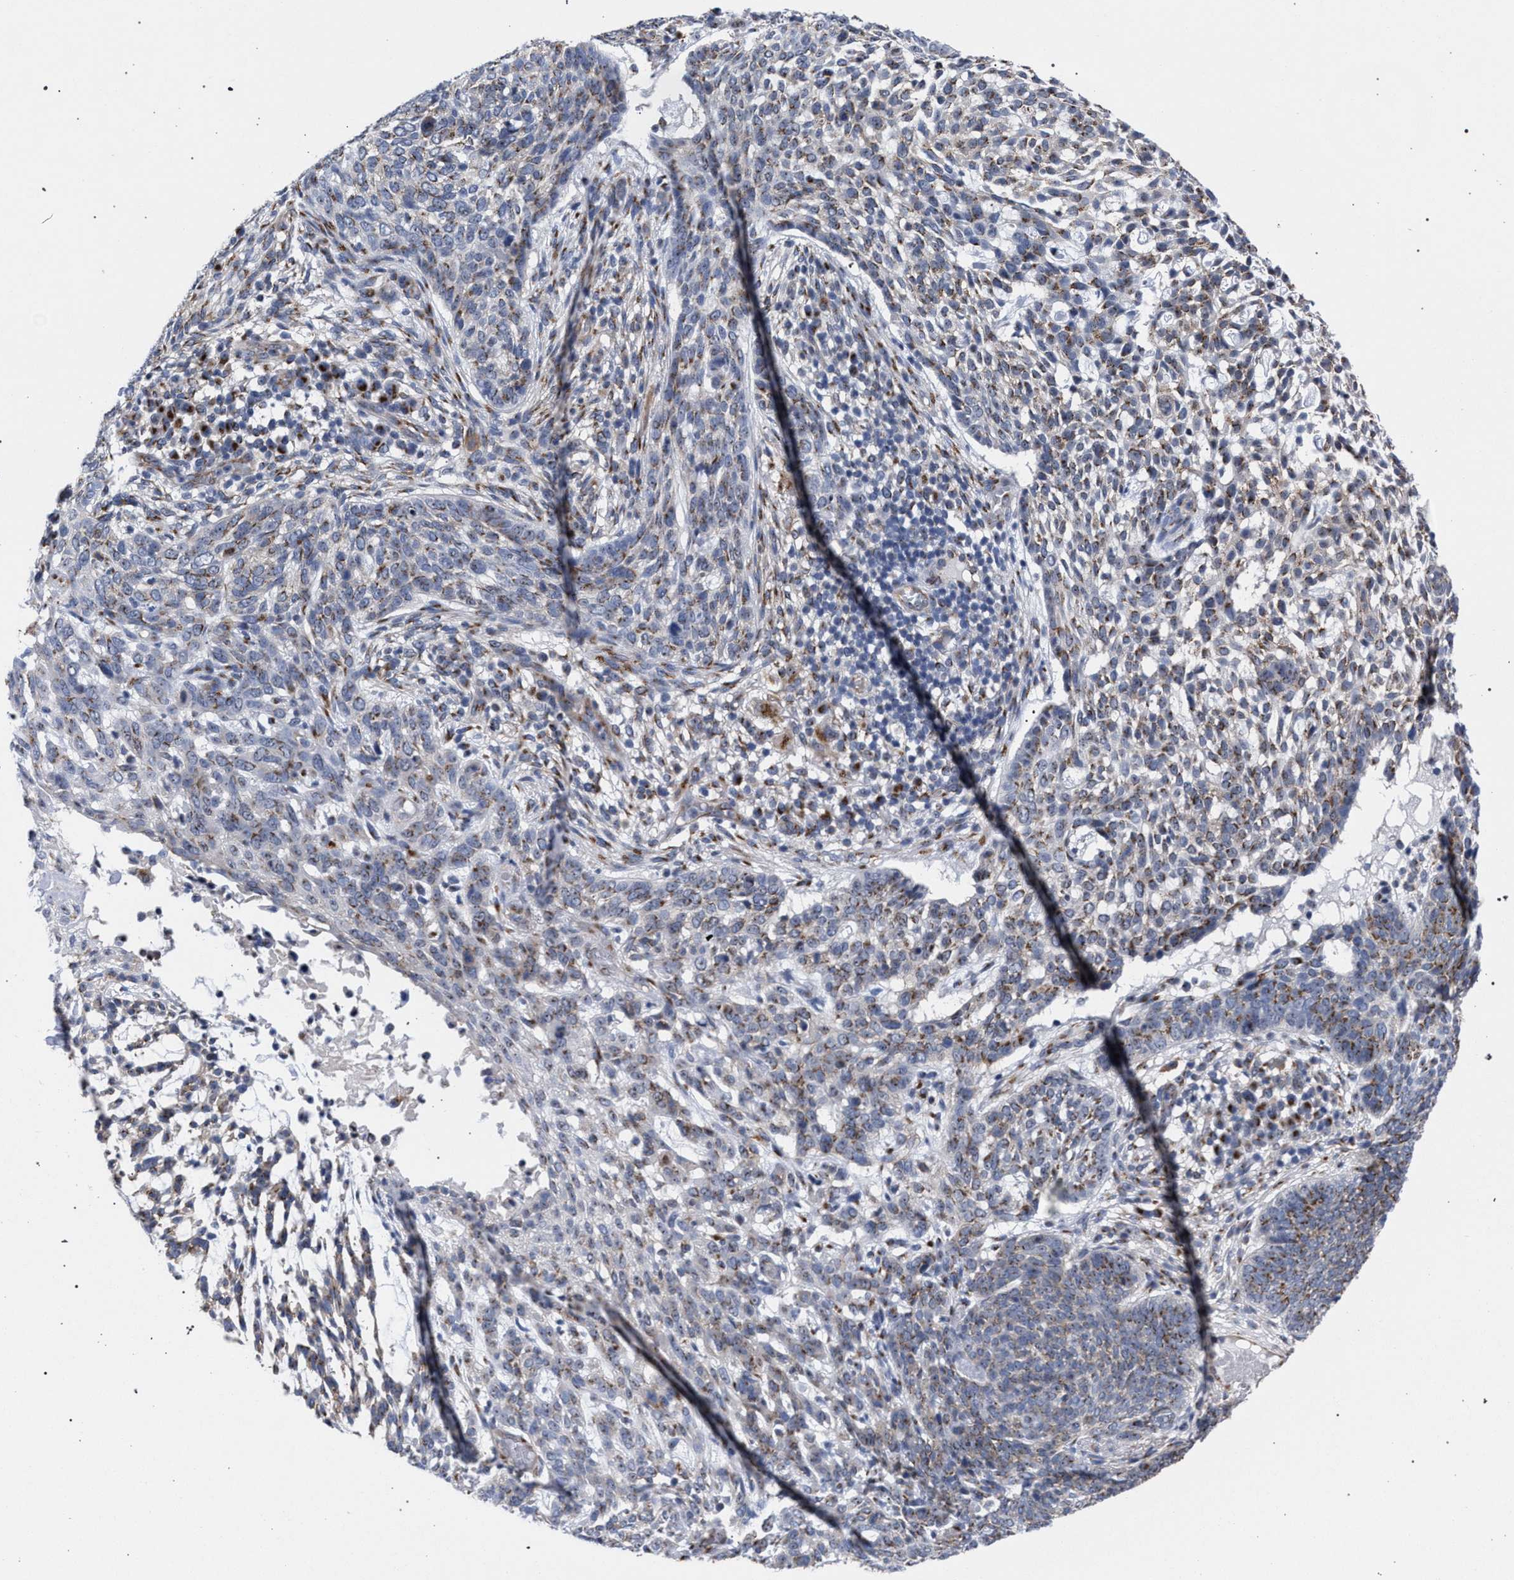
{"staining": {"intensity": "moderate", "quantity": "<25%", "location": "cytoplasmic/membranous"}, "tissue": "skin cancer", "cell_type": "Tumor cells", "image_type": "cancer", "snomed": [{"axis": "morphology", "description": "Basal cell carcinoma"}, {"axis": "topography", "description": "Skin"}], "caption": "The immunohistochemical stain labels moderate cytoplasmic/membranous staining in tumor cells of skin cancer (basal cell carcinoma) tissue.", "gene": "GOLGA2", "patient": {"sex": "female", "age": 64}}